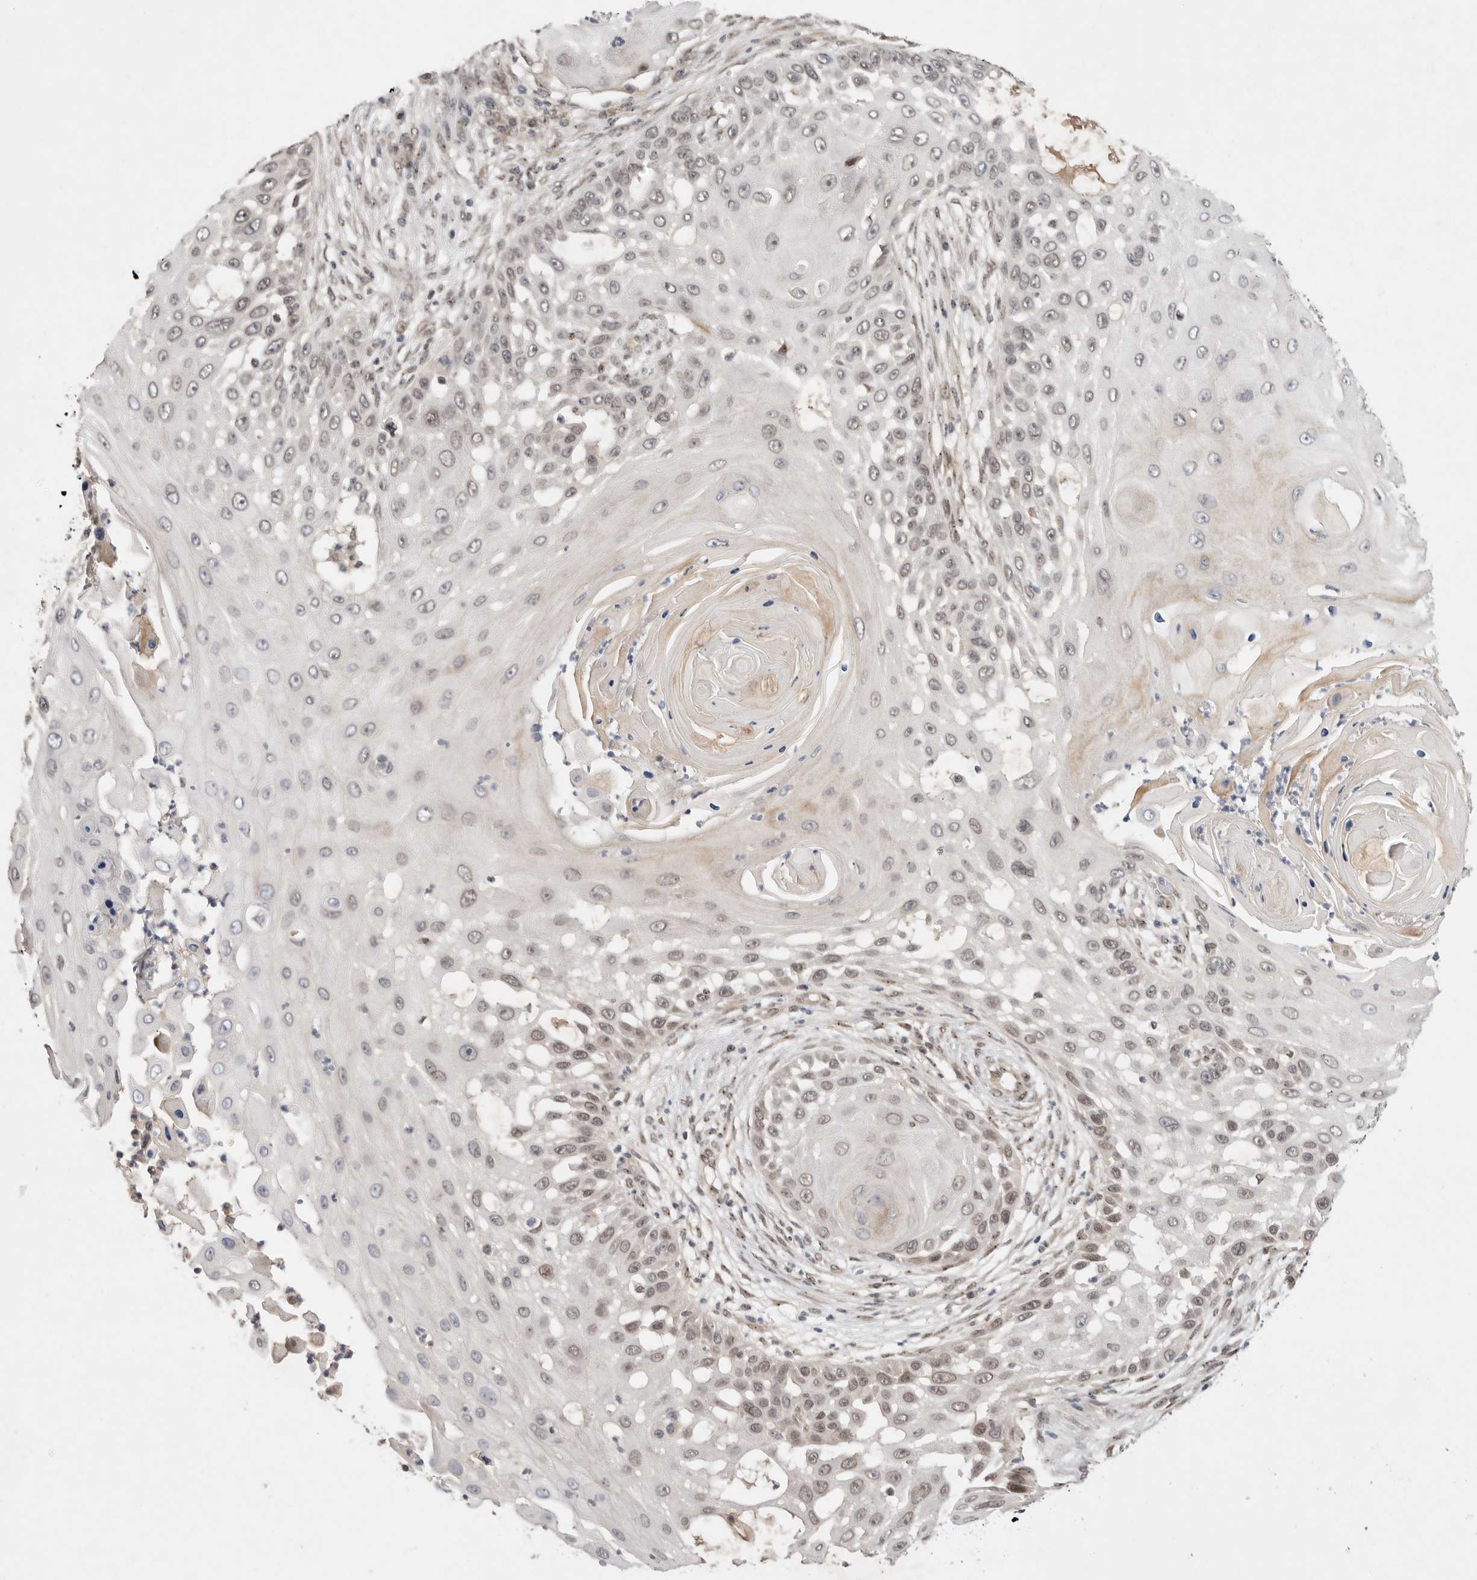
{"staining": {"intensity": "weak", "quantity": "25%-75%", "location": "nuclear"}, "tissue": "skin cancer", "cell_type": "Tumor cells", "image_type": "cancer", "snomed": [{"axis": "morphology", "description": "Squamous cell carcinoma, NOS"}, {"axis": "topography", "description": "Skin"}], "caption": "Immunohistochemistry (IHC) of human skin cancer demonstrates low levels of weak nuclear positivity in about 25%-75% of tumor cells.", "gene": "LEMD3", "patient": {"sex": "female", "age": 44}}